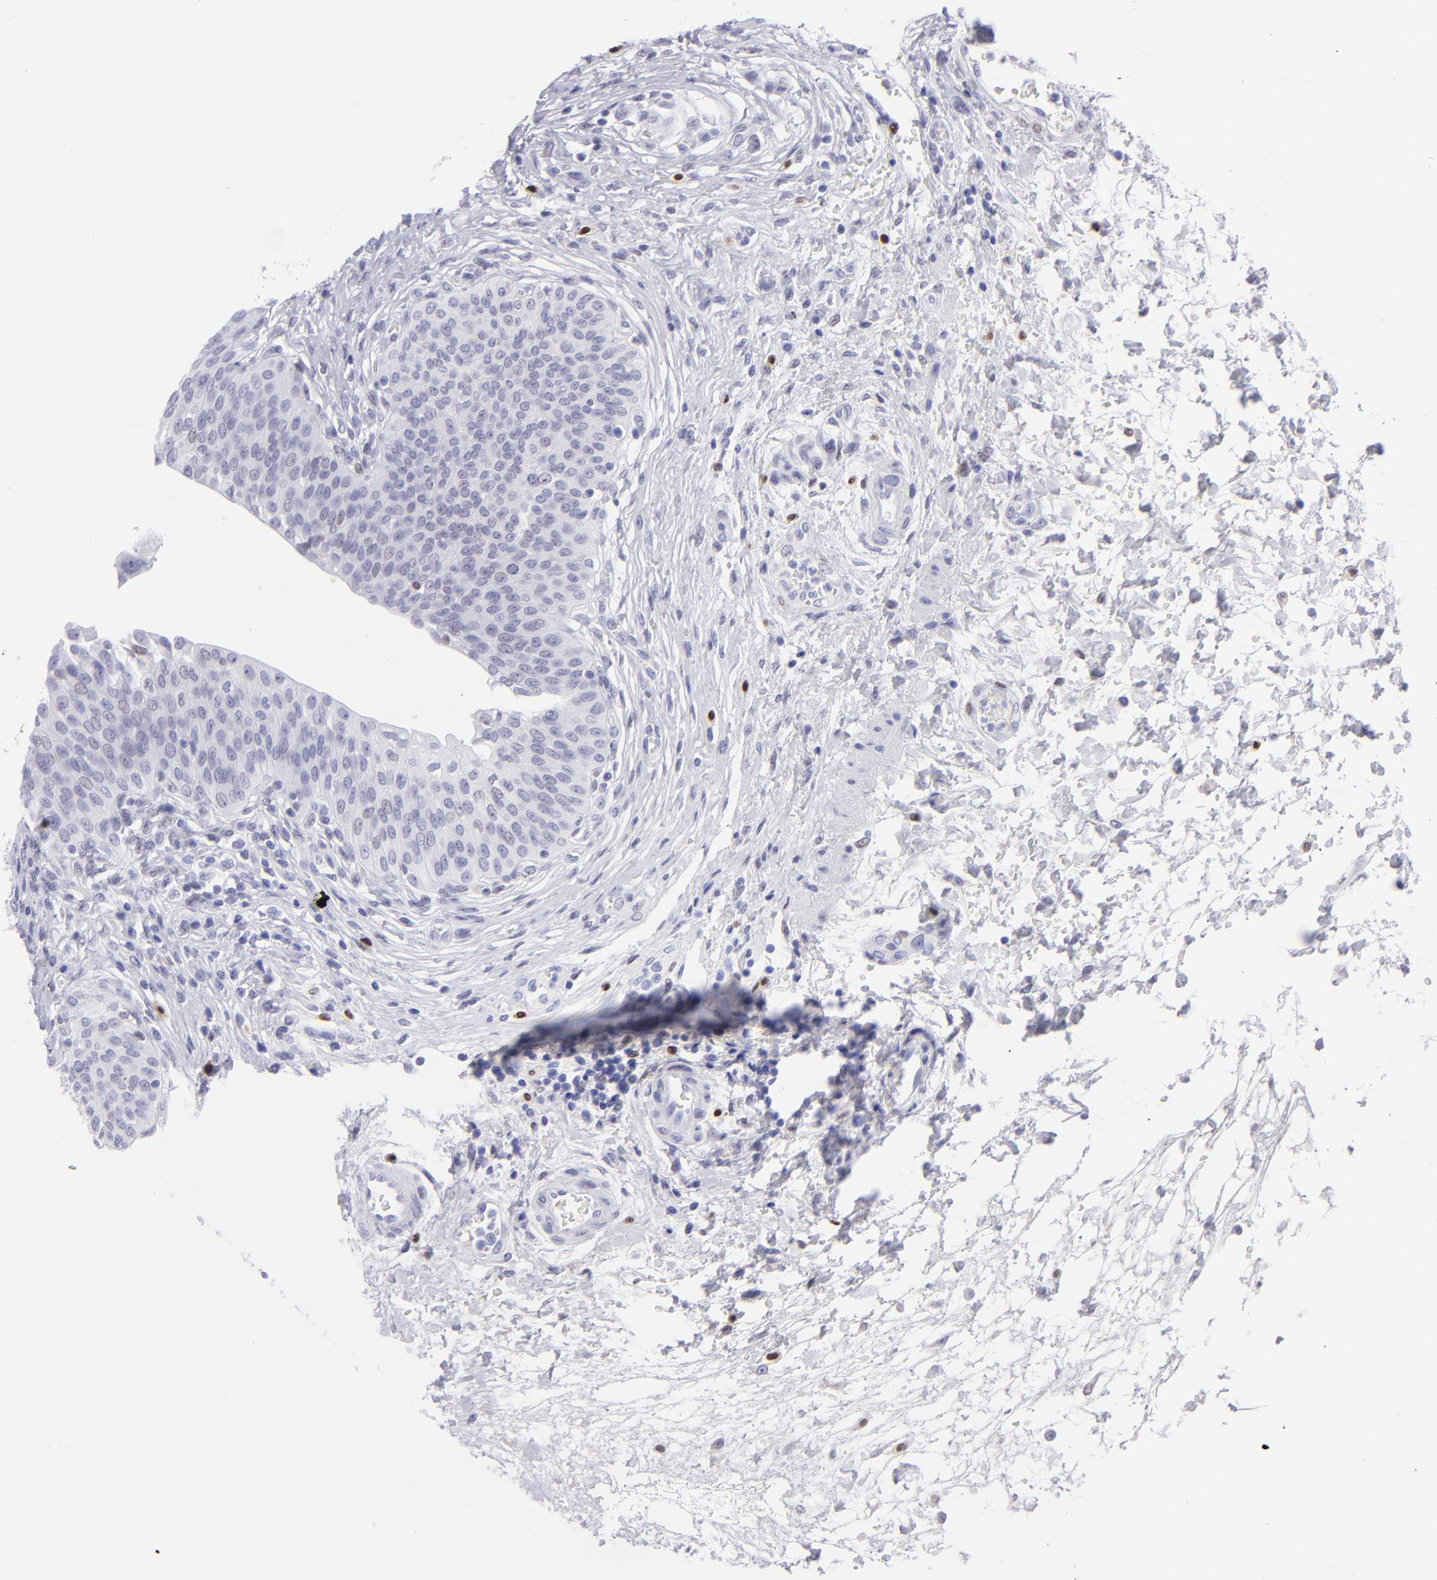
{"staining": {"intensity": "negative", "quantity": "none", "location": "none"}, "tissue": "urinary bladder", "cell_type": "Urothelial cells", "image_type": "normal", "snomed": [{"axis": "morphology", "description": "Normal tissue, NOS"}, {"axis": "topography", "description": "Smooth muscle"}, {"axis": "topography", "description": "Urinary bladder"}], "caption": "Protein analysis of benign urinary bladder reveals no significant positivity in urothelial cells.", "gene": "MITF", "patient": {"sex": "male", "age": 35}}